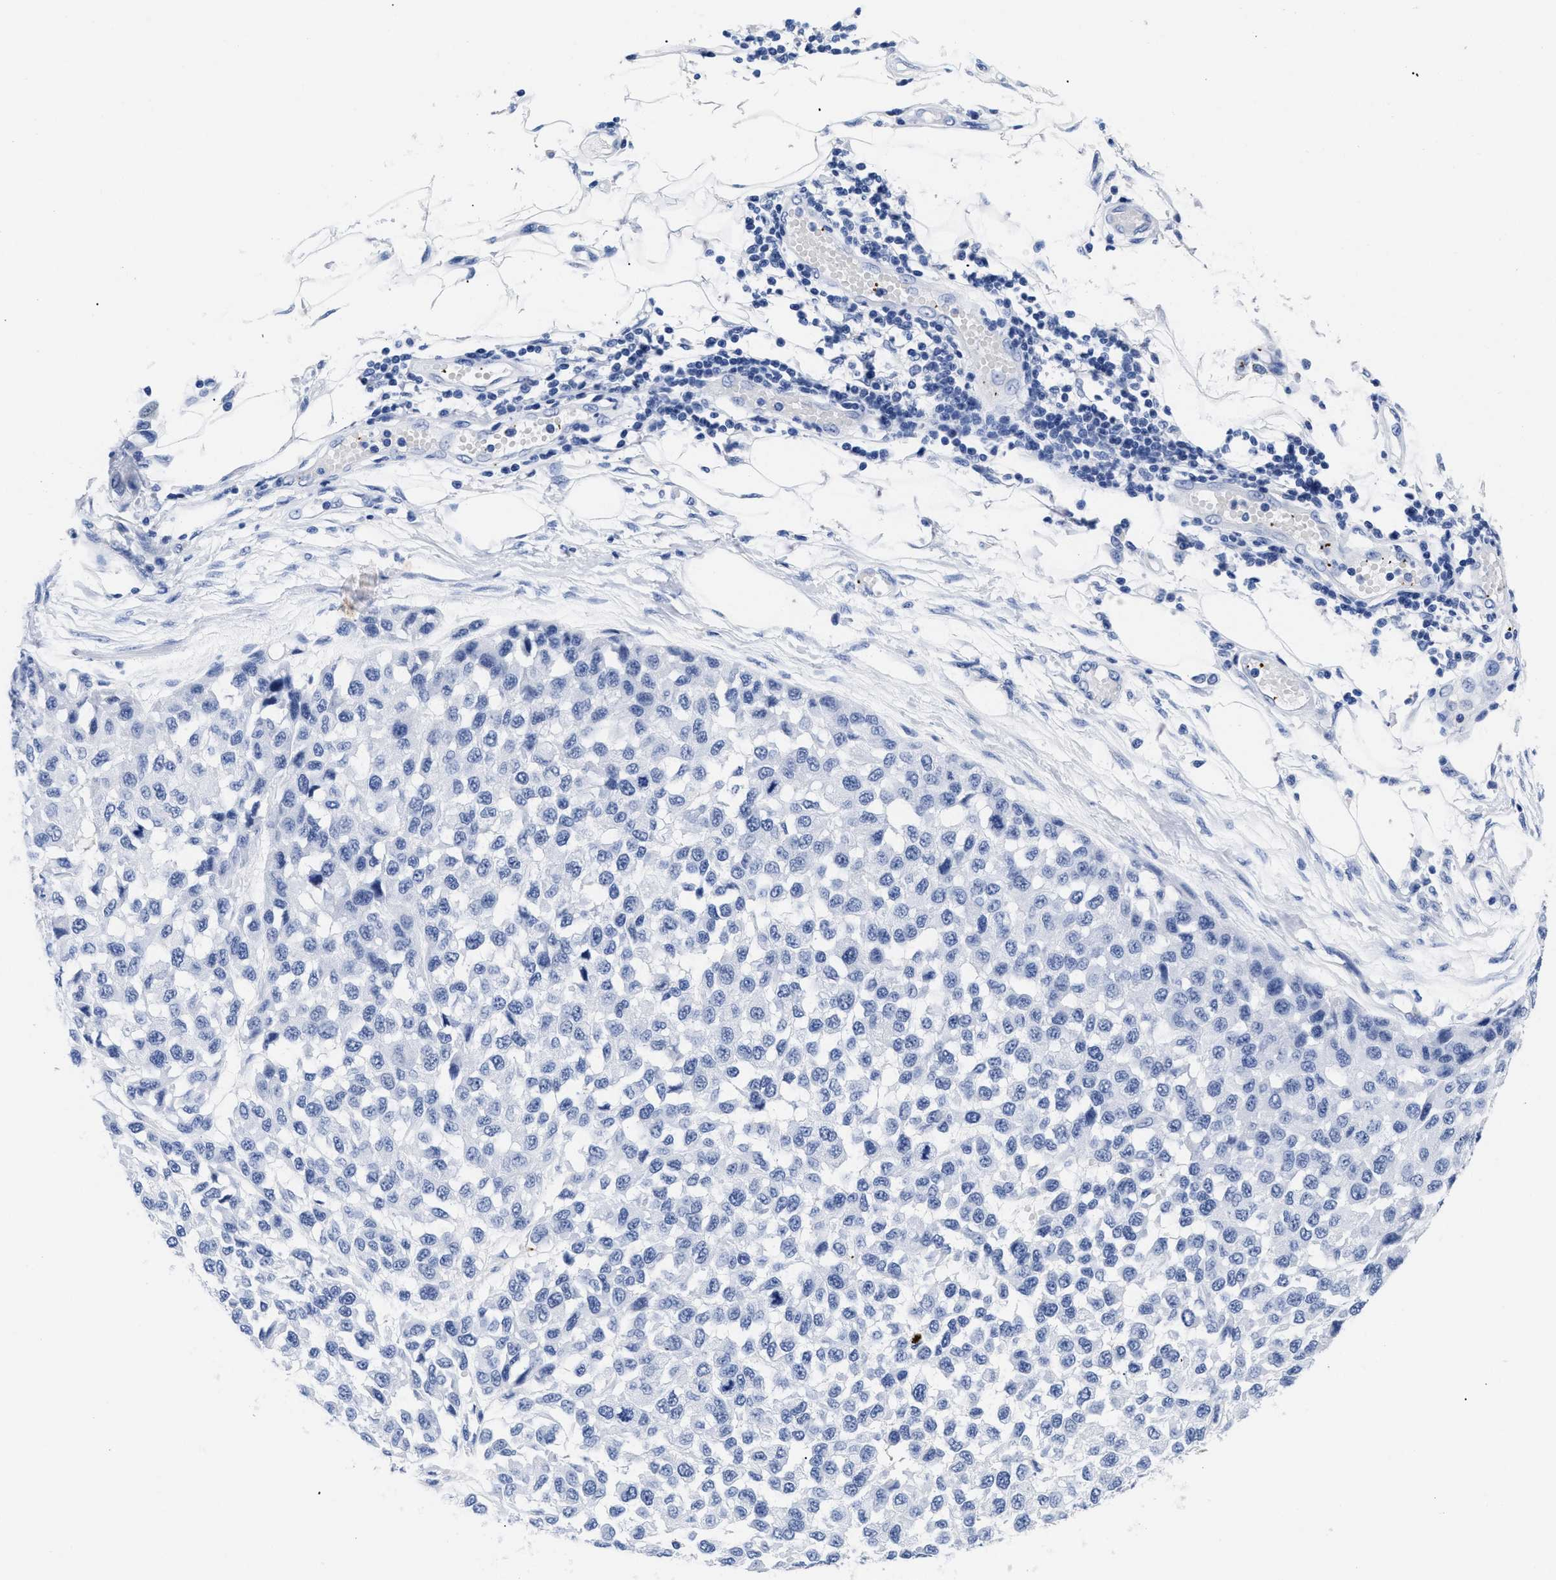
{"staining": {"intensity": "negative", "quantity": "none", "location": "none"}, "tissue": "melanoma", "cell_type": "Tumor cells", "image_type": "cancer", "snomed": [{"axis": "morphology", "description": "Normal tissue, NOS"}, {"axis": "morphology", "description": "Malignant melanoma, NOS"}, {"axis": "topography", "description": "Skin"}], "caption": "Immunohistochemistry histopathology image of human melanoma stained for a protein (brown), which shows no positivity in tumor cells.", "gene": "TREML1", "patient": {"sex": "male", "age": 62}}